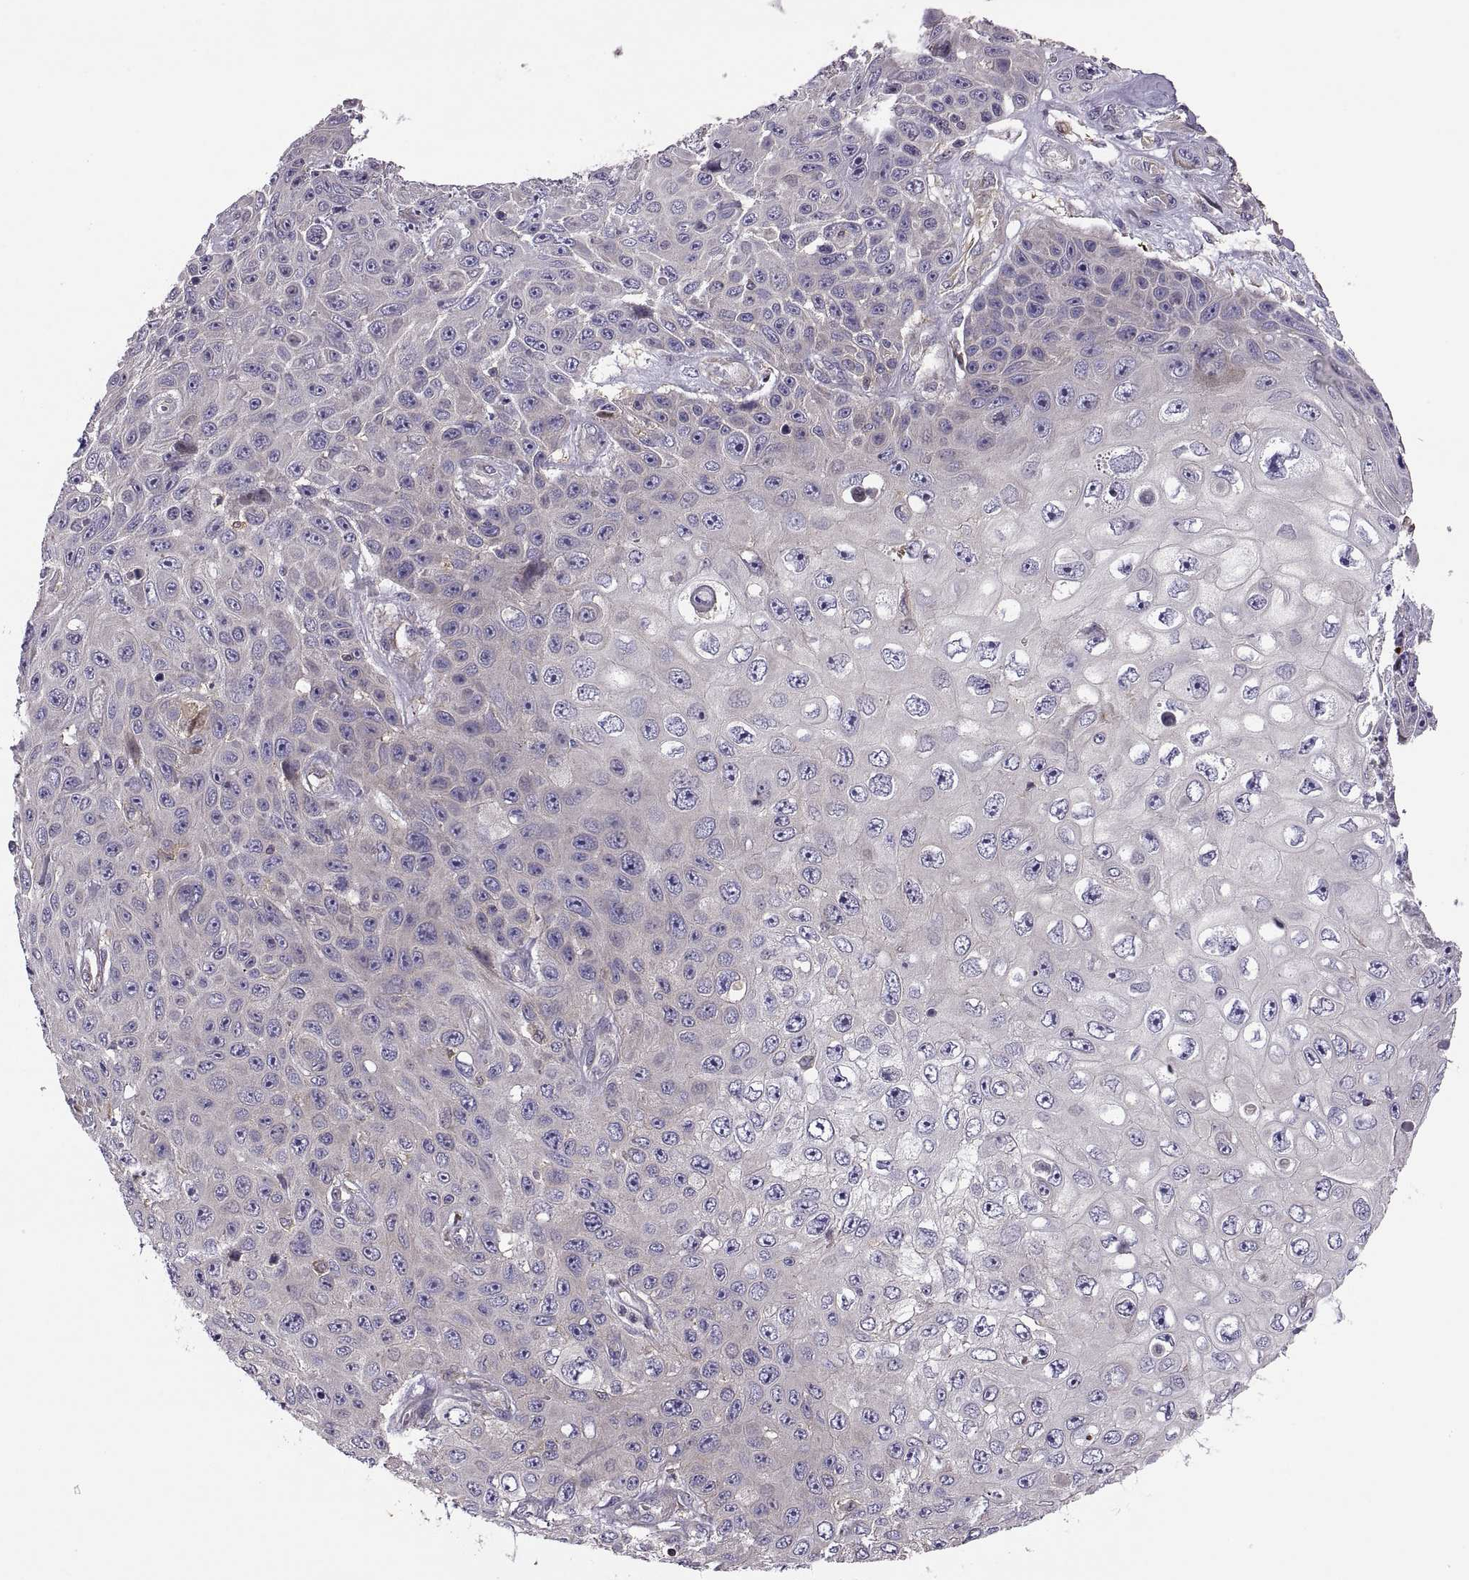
{"staining": {"intensity": "negative", "quantity": "none", "location": "none"}, "tissue": "skin cancer", "cell_type": "Tumor cells", "image_type": "cancer", "snomed": [{"axis": "morphology", "description": "Squamous cell carcinoma, NOS"}, {"axis": "topography", "description": "Skin"}], "caption": "A histopathology image of squamous cell carcinoma (skin) stained for a protein demonstrates no brown staining in tumor cells.", "gene": "SPATA32", "patient": {"sex": "male", "age": 82}}